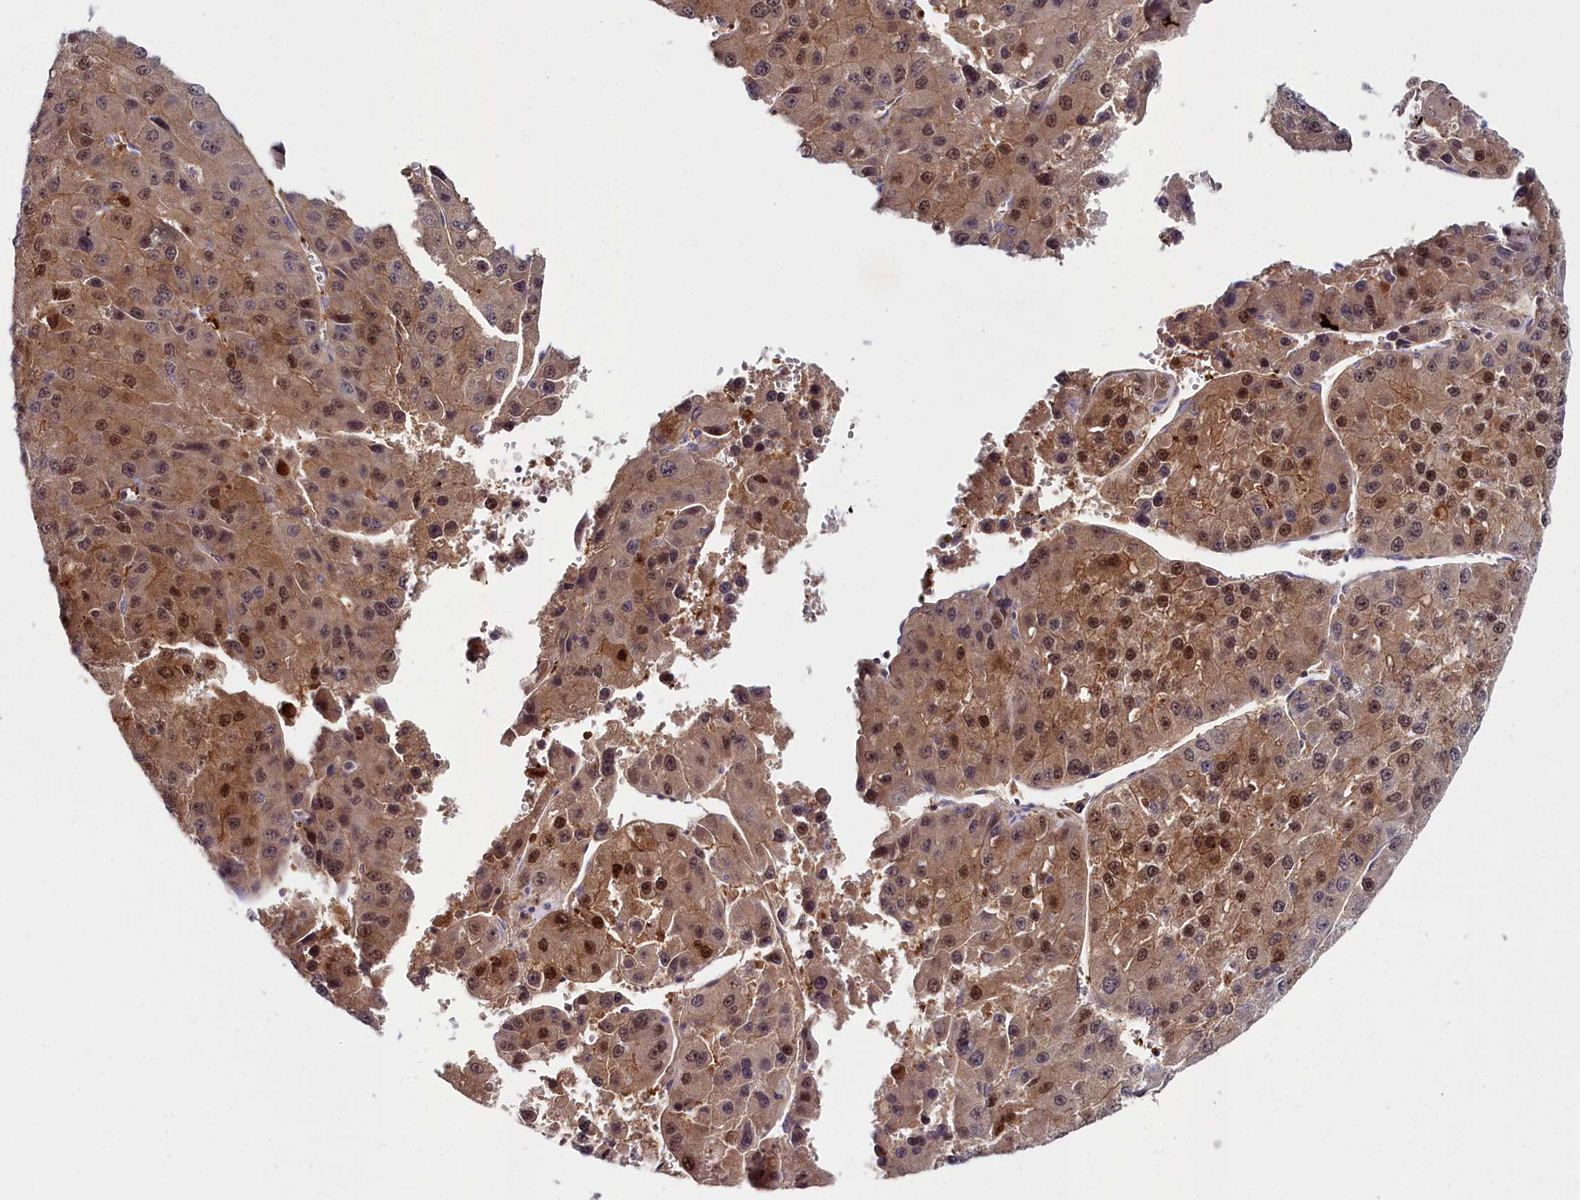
{"staining": {"intensity": "moderate", "quantity": ">75%", "location": "cytoplasmic/membranous,nuclear"}, "tissue": "liver cancer", "cell_type": "Tumor cells", "image_type": "cancer", "snomed": [{"axis": "morphology", "description": "Carcinoma, Hepatocellular, NOS"}, {"axis": "topography", "description": "Liver"}], "caption": "This micrograph reveals immunohistochemistry (IHC) staining of human liver cancer, with medium moderate cytoplasmic/membranous and nuclear positivity in approximately >75% of tumor cells.", "gene": "KCTD18", "patient": {"sex": "female", "age": 73}}